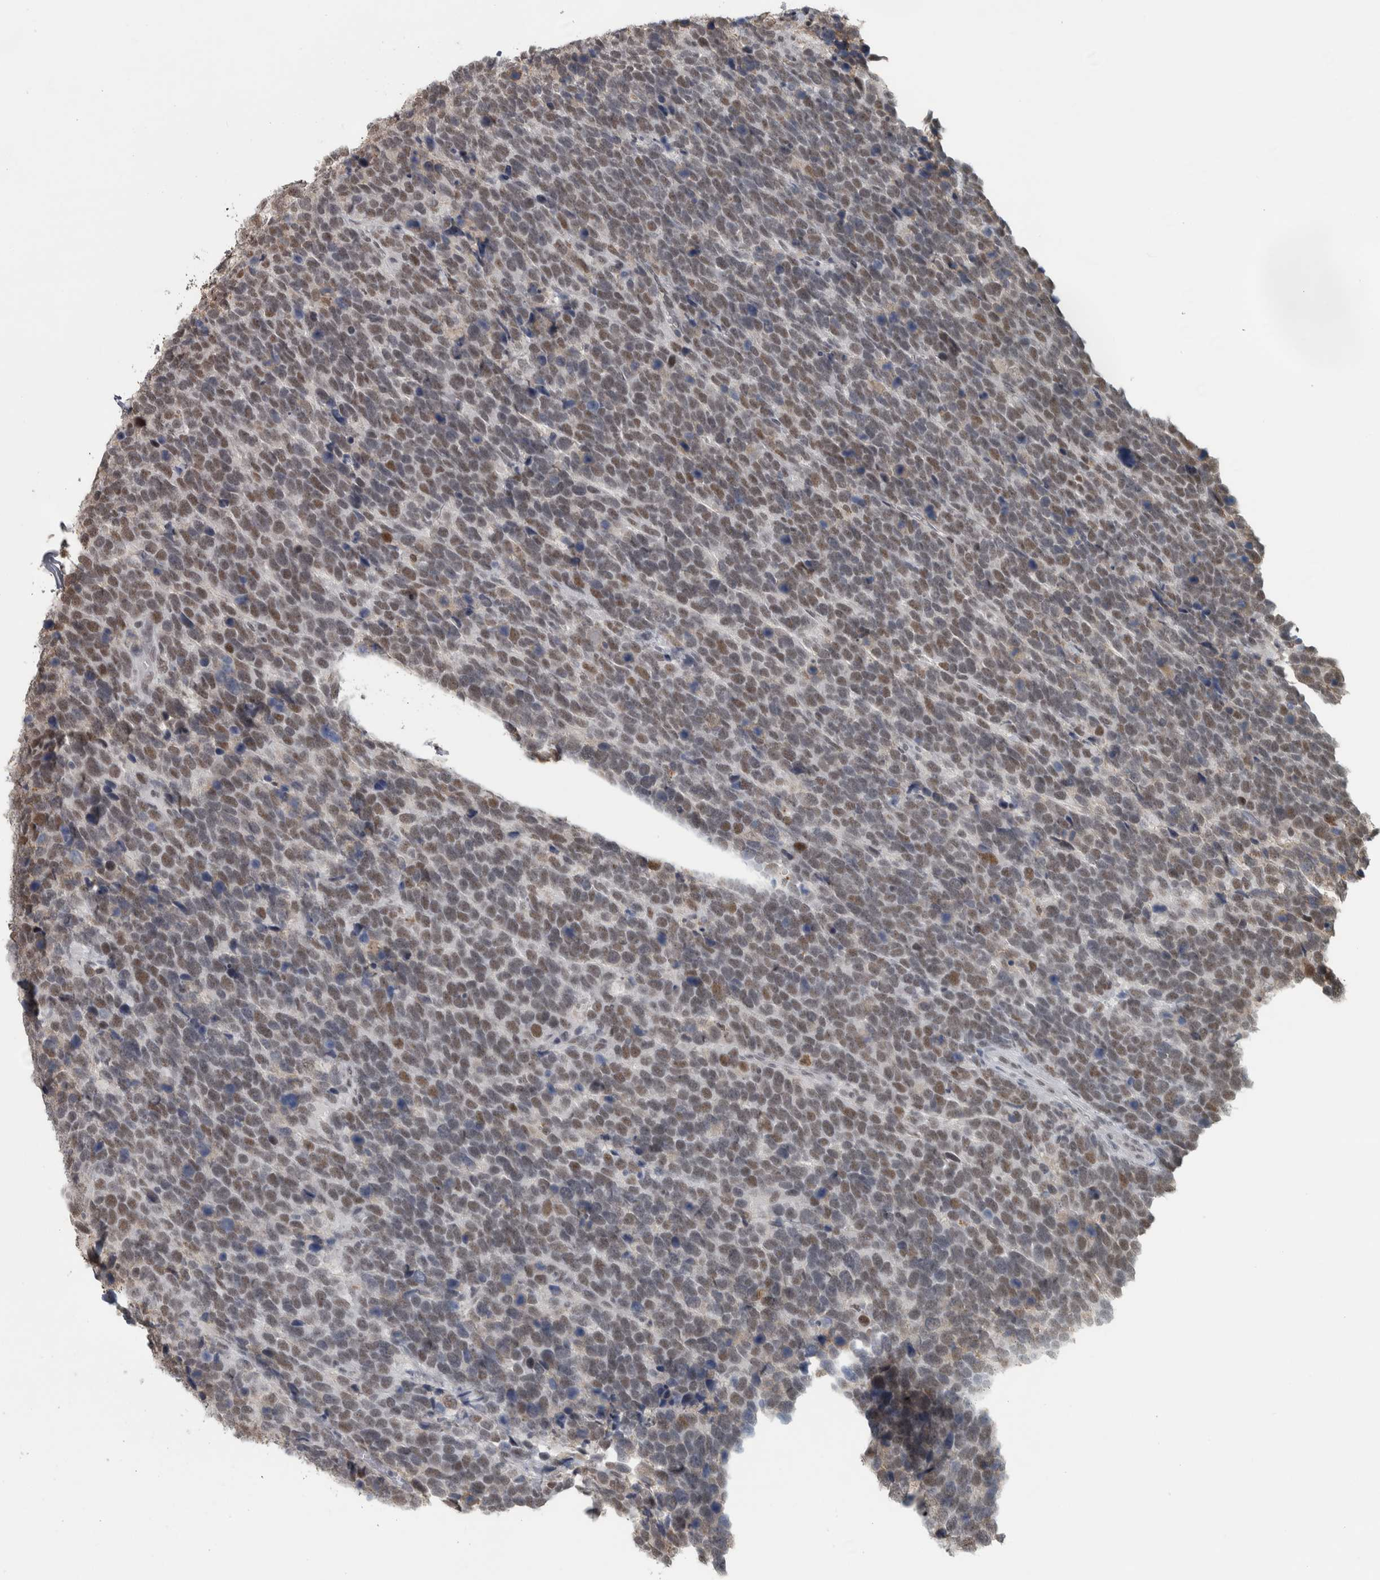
{"staining": {"intensity": "moderate", "quantity": ">75%", "location": "nuclear"}, "tissue": "urothelial cancer", "cell_type": "Tumor cells", "image_type": "cancer", "snomed": [{"axis": "morphology", "description": "Urothelial carcinoma, High grade"}, {"axis": "topography", "description": "Urinary bladder"}], "caption": "Immunohistochemistry photomicrograph of neoplastic tissue: urothelial carcinoma (high-grade) stained using immunohistochemistry (IHC) shows medium levels of moderate protein expression localized specifically in the nuclear of tumor cells, appearing as a nuclear brown color.", "gene": "DDX42", "patient": {"sex": "female", "age": 82}}